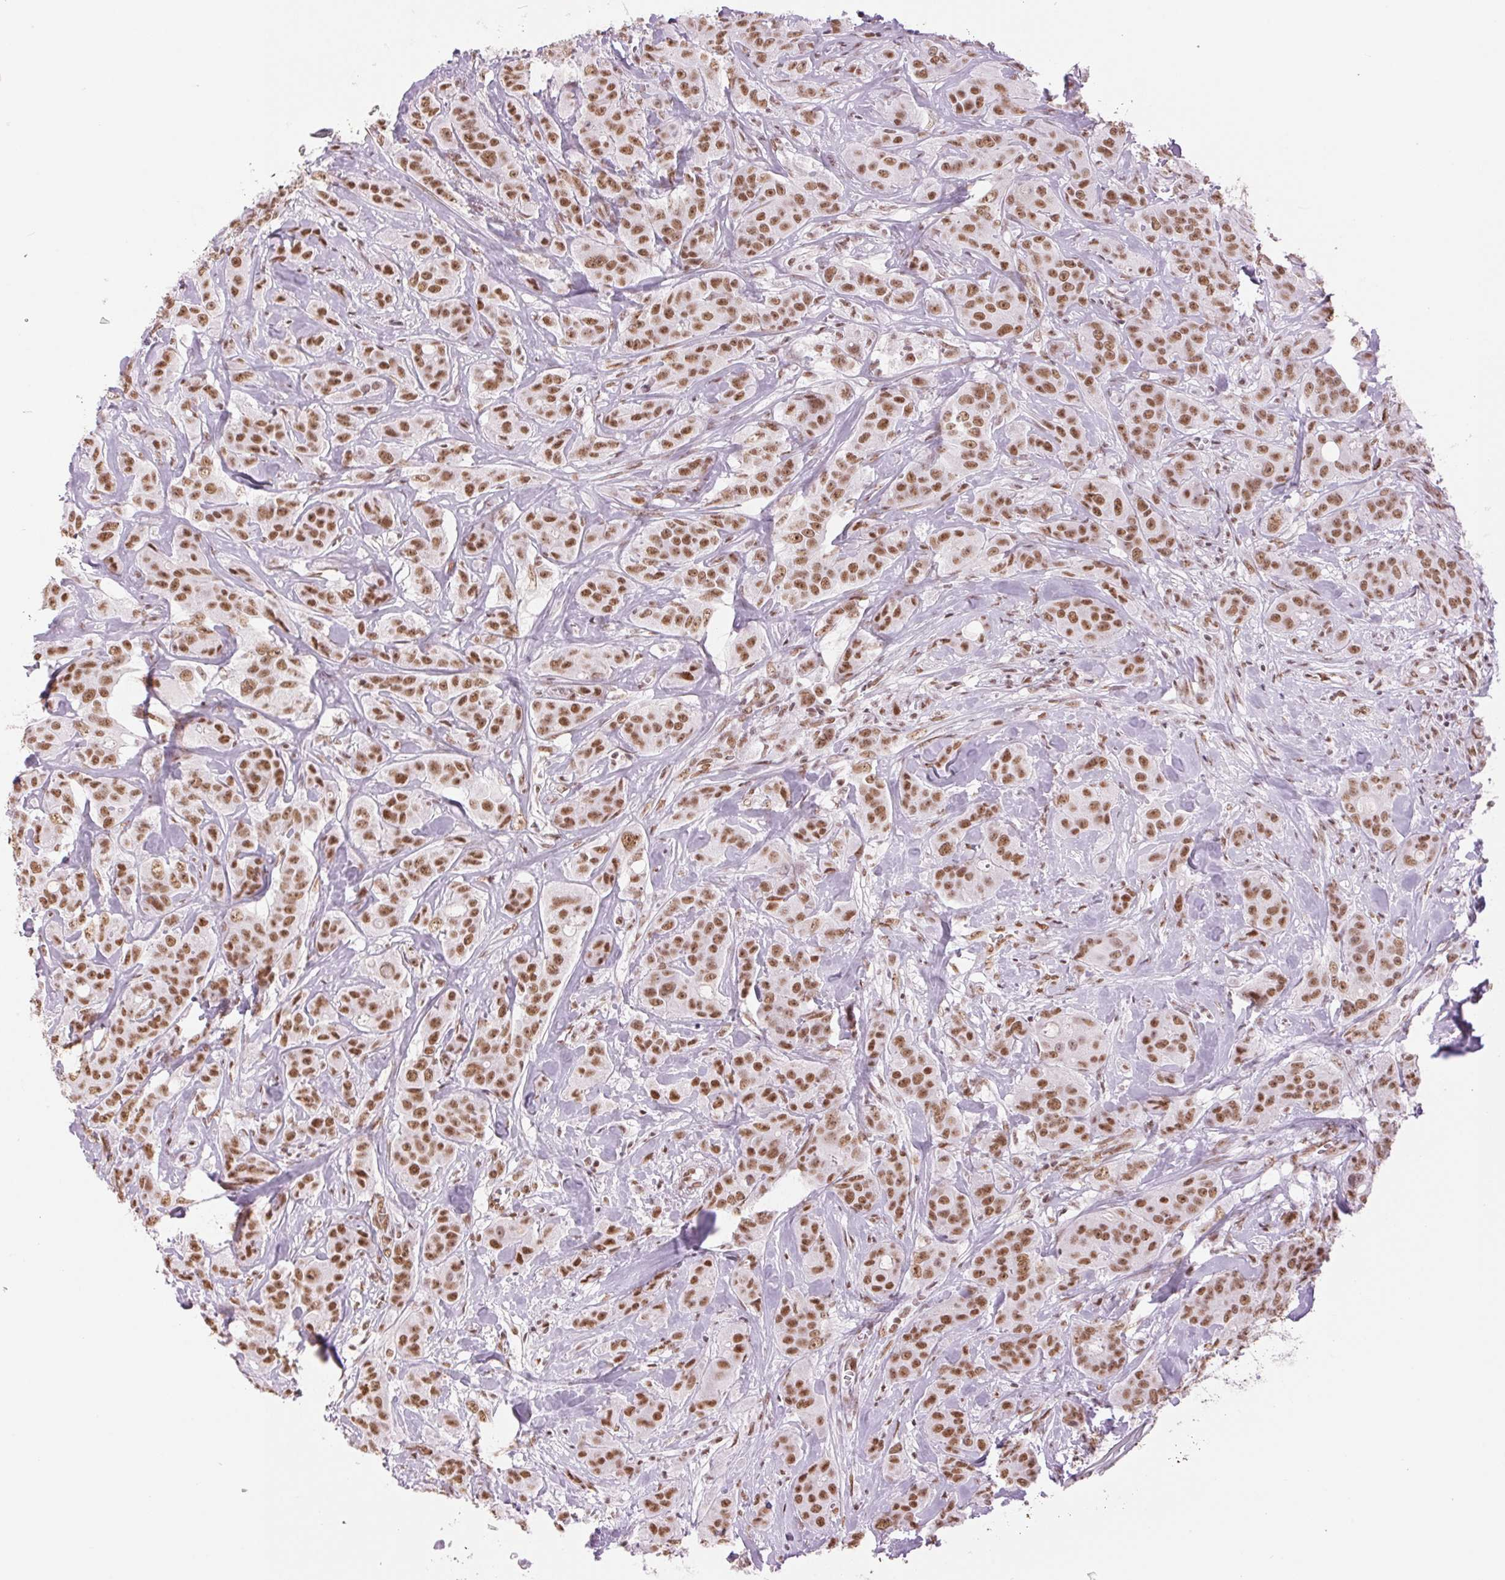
{"staining": {"intensity": "moderate", "quantity": ">75%", "location": "nuclear"}, "tissue": "breast cancer", "cell_type": "Tumor cells", "image_type": "cancer", "snomed": [{"axis": "morphology", "description": "Duct carcinoma"}, {"axis": "topography", "description": "Breast"}], "caption": "Breast infiltrating ductal carcinoma tissue shows moderate nuclear positivity in about >75% of tumor cells, visualized by immunohistochemistry.", "gene": "ZFR2", "patient": {"sex": "female", "age": 43}}